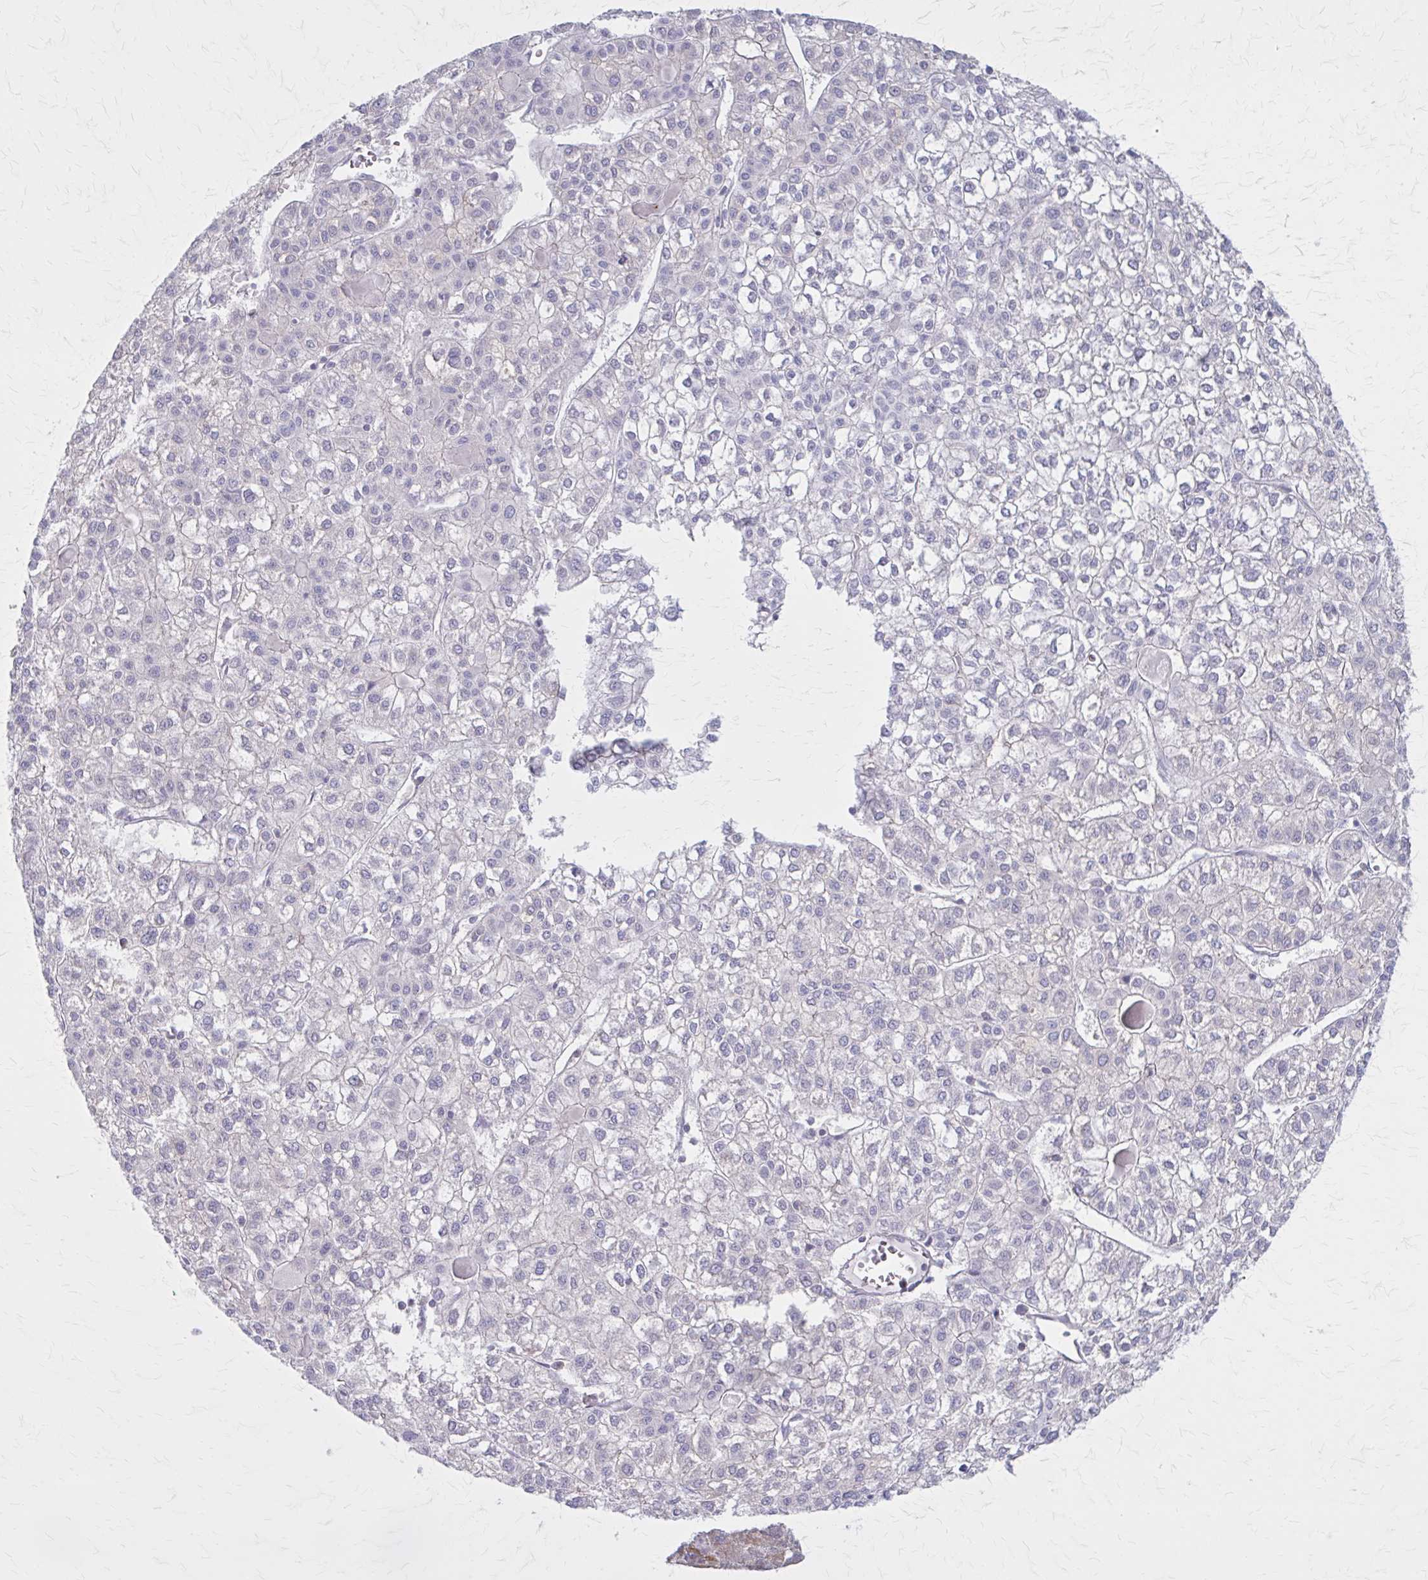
{"staining": {"intensity": "negative", "quantity": "none", "location": "none"}, "tissue": "liver cancer", "cell_type": "Tumor cells", "image_type": "cancer", "snomed": [{"axis": "morphology", "description": "Carcinoma, Hepatocellular, NOS"}, {"axis": "topography", "description": "Liver"}], "caption": "Immunohistochemistry histopathology image of liver cancer (hepatocellular carcinoma) stained for a protein (brown), which shows no positivity in tumor cells.", "gene": "PITPNM1", "patient": {"sex": "female", "age": 43}}